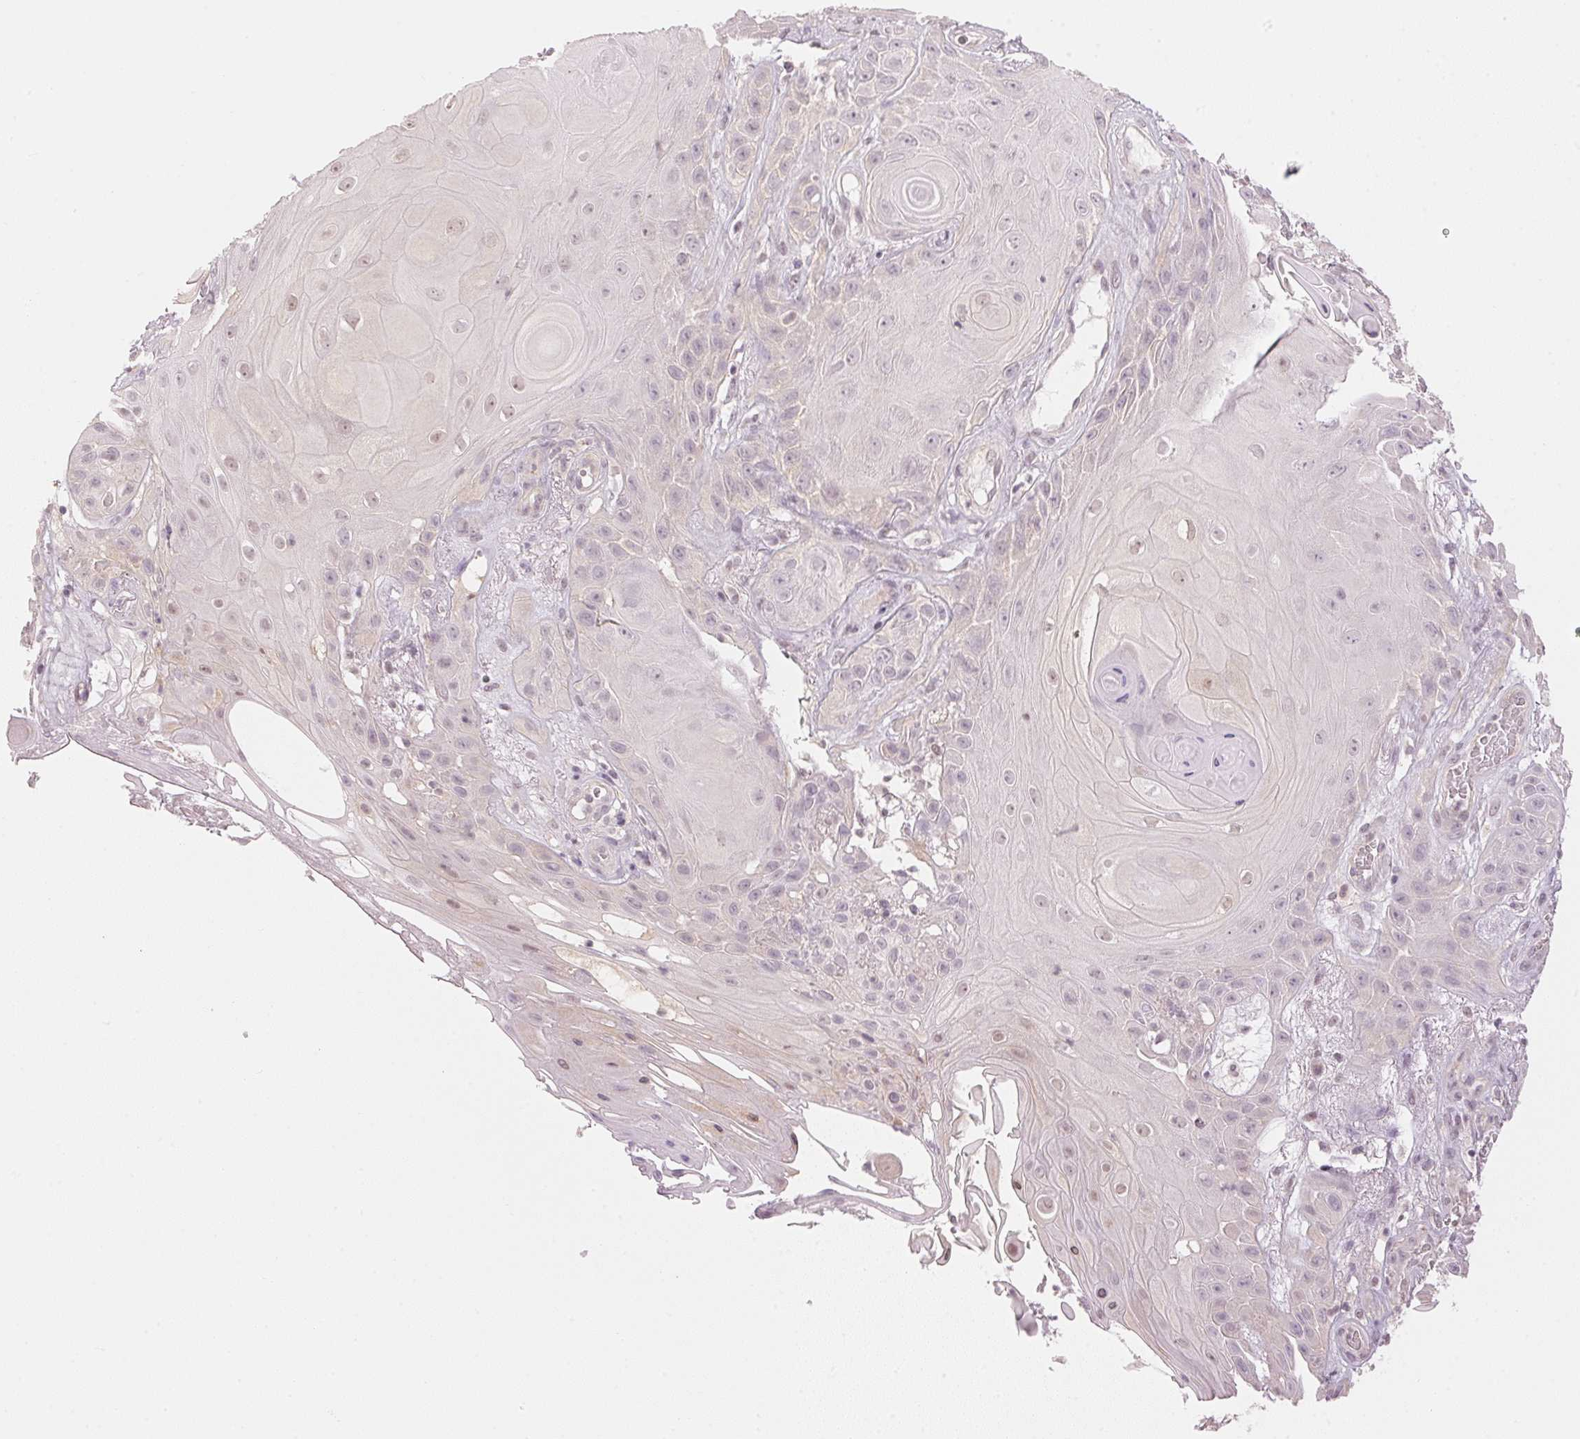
{"staining": {"intensity": "weak", "quantity": "<25%", "location": "nuclear"}, "tissue": "skin cancer", "cell_type": "Tumor cells", "image_type": "cancer", "snomed": [{"axis": "morphology", "description": "Squamous cell carcinoma, NOS"}, {"axis": "topography", "description": "Skin"}], "caption": "There is no significant staining in tumor cells of skin cancer (squamous cell carcinoma).", "gene": "KPRP", "patient": {"sex": "male", "age": 62}}